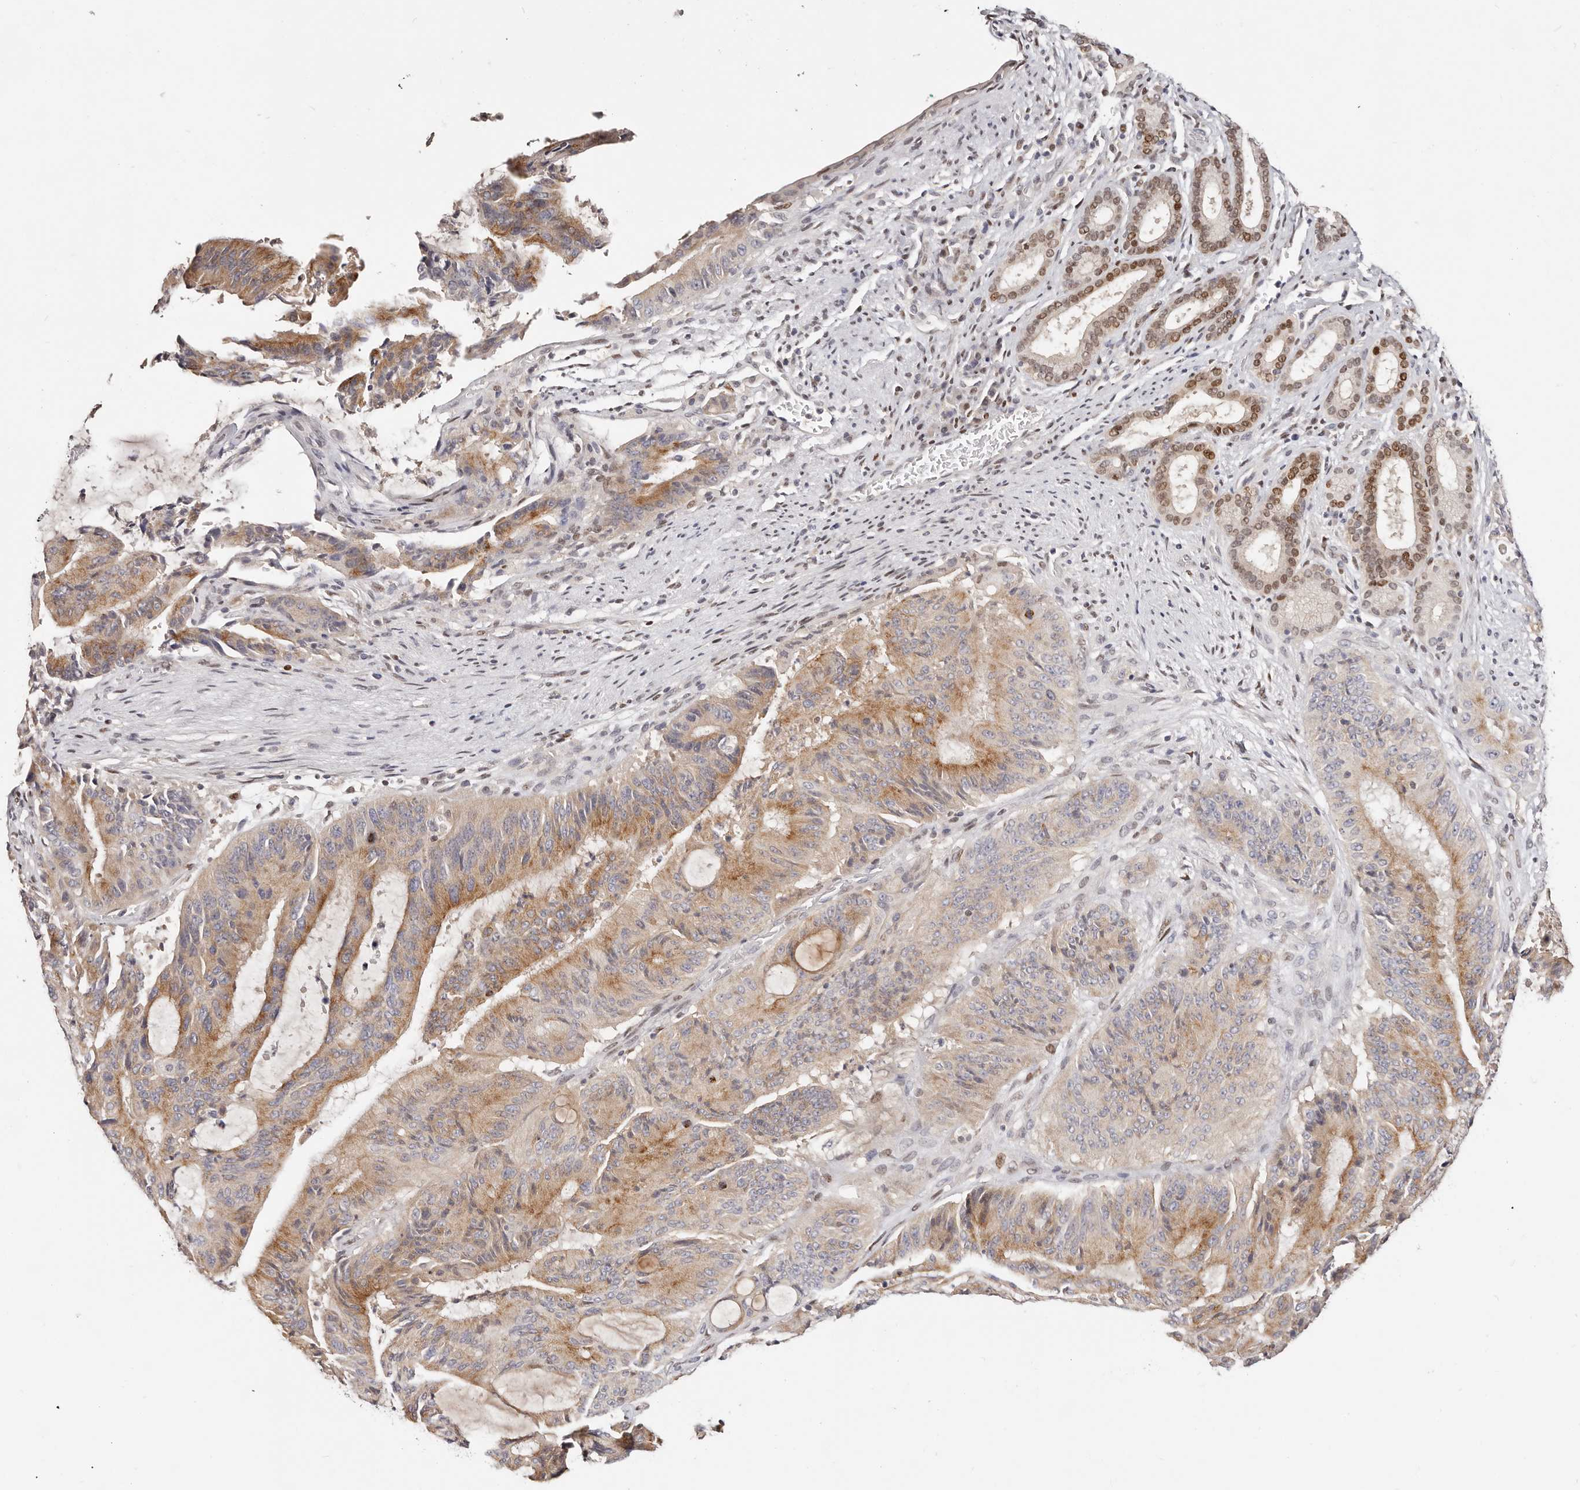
{"staining": {"intensity": "moderate", "quantity": ">75%", "location": "cytoplasmic/membranous"}, "tissue": "liver cancer", "cell_type": "Tumor cells", "image_type": "cancer", "snomed": [{"axis": "morphology", "description": "Normal tissue, NOS"}, {"axis": "morphology", "description": "Cholangiocarcinoma"}, {"axis": "topography", "description": "Liver"}, {"axis": "topography", "description": "Peripheral nerve tissue"}], "caption": "A histopathology image of liver cholangiocarcinoma stained for a protein shows moderate cytoplasmic/membranous brown staining in tumor cells.", "gene": "IQGAP3", "patient": {"sex": "female", "age": 73}}